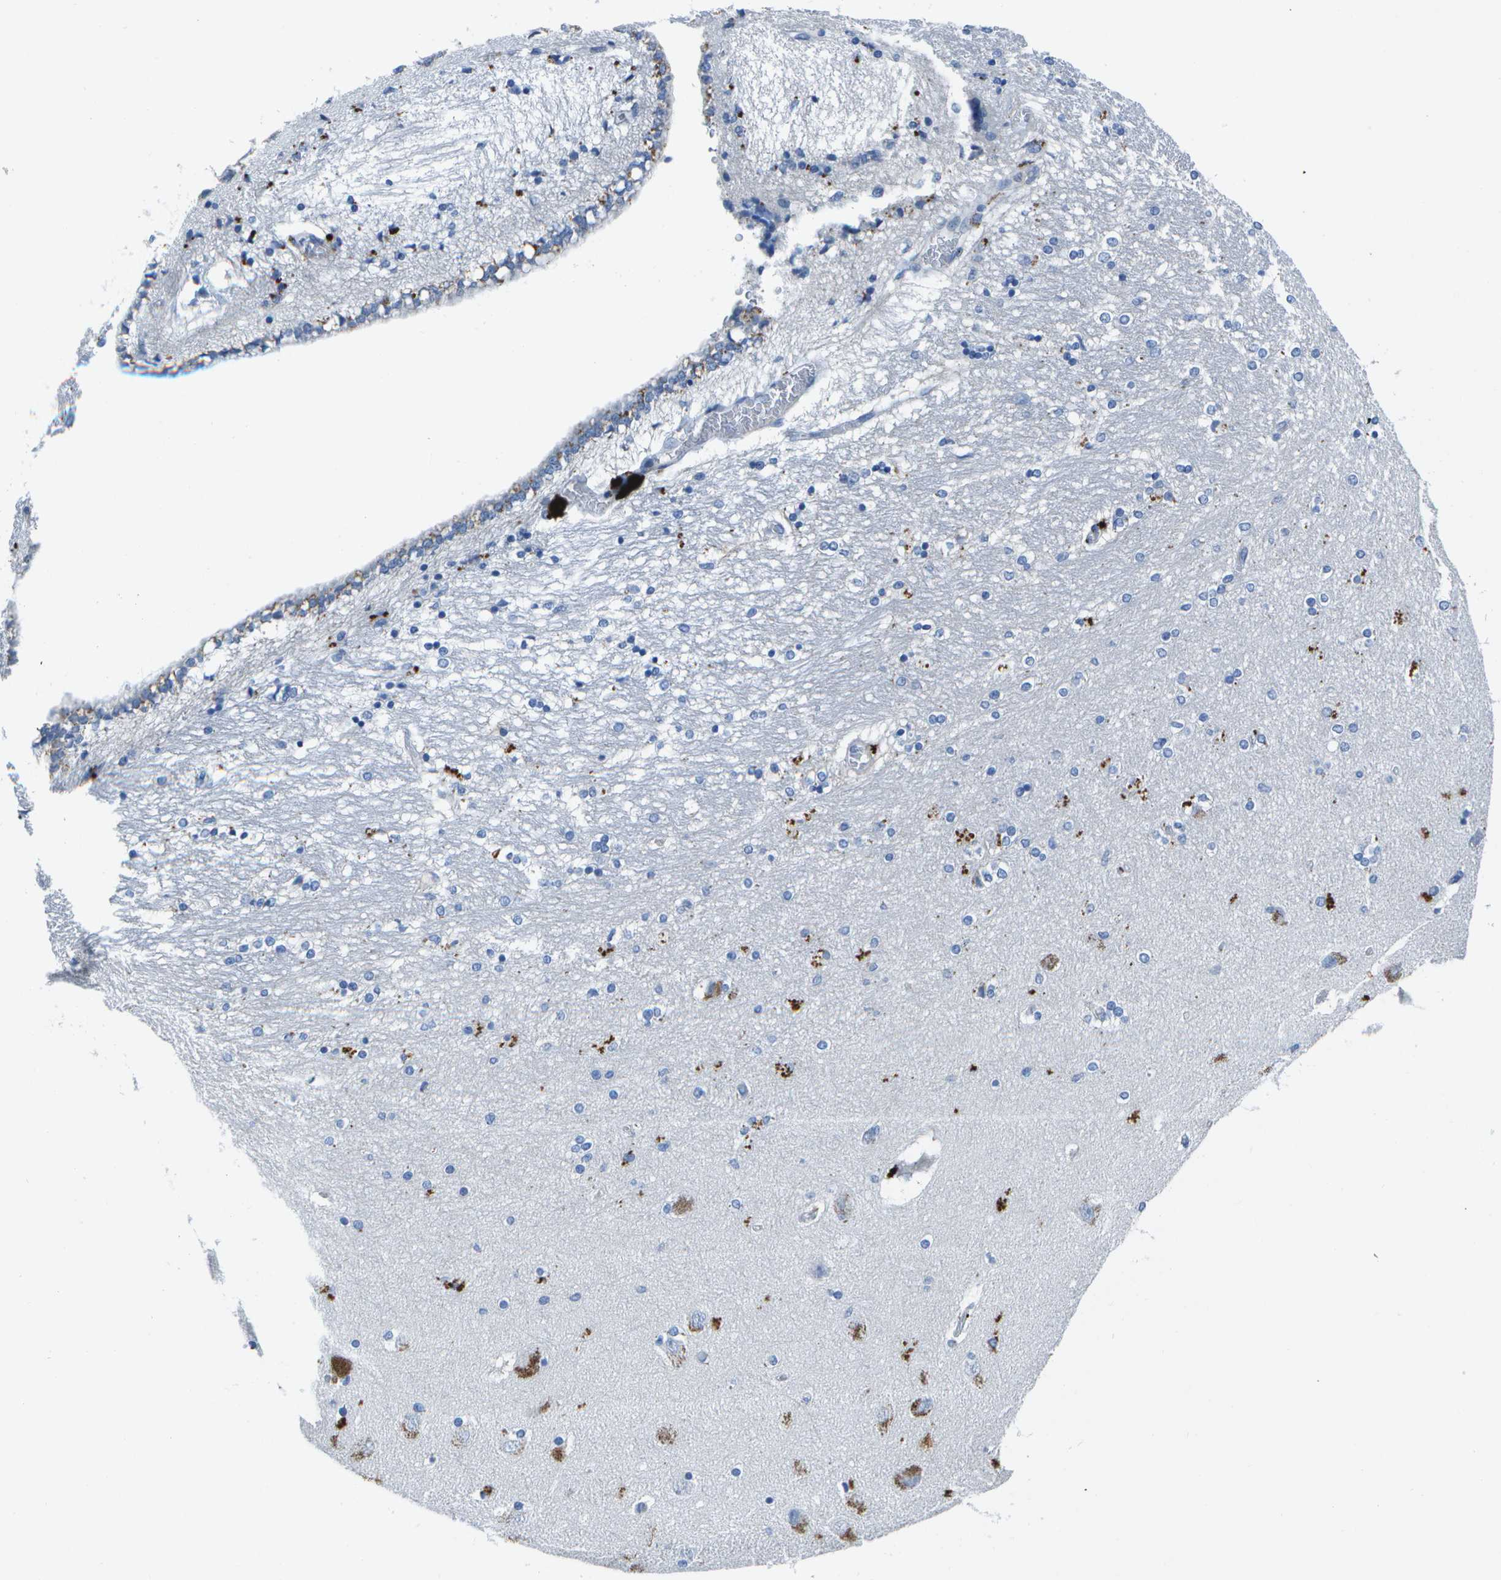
{"staining": {"intensity": "negative", "quantity": "none", "location": "none"}, "tissue": "hippocampus", "cell_type": "Glial cells", "image_type": "normal", "snomed": [{"axis": "morphology", "description": "Normal tissue, NOS"}, {"axis": "topography", "description": "Hippocampus"}], "caption": "Human hippocampus stained for a protein using IHC demonstrates no expression in glial cells.", "gene": "DCT", "patient": {"sex": "female", "age": 54}}